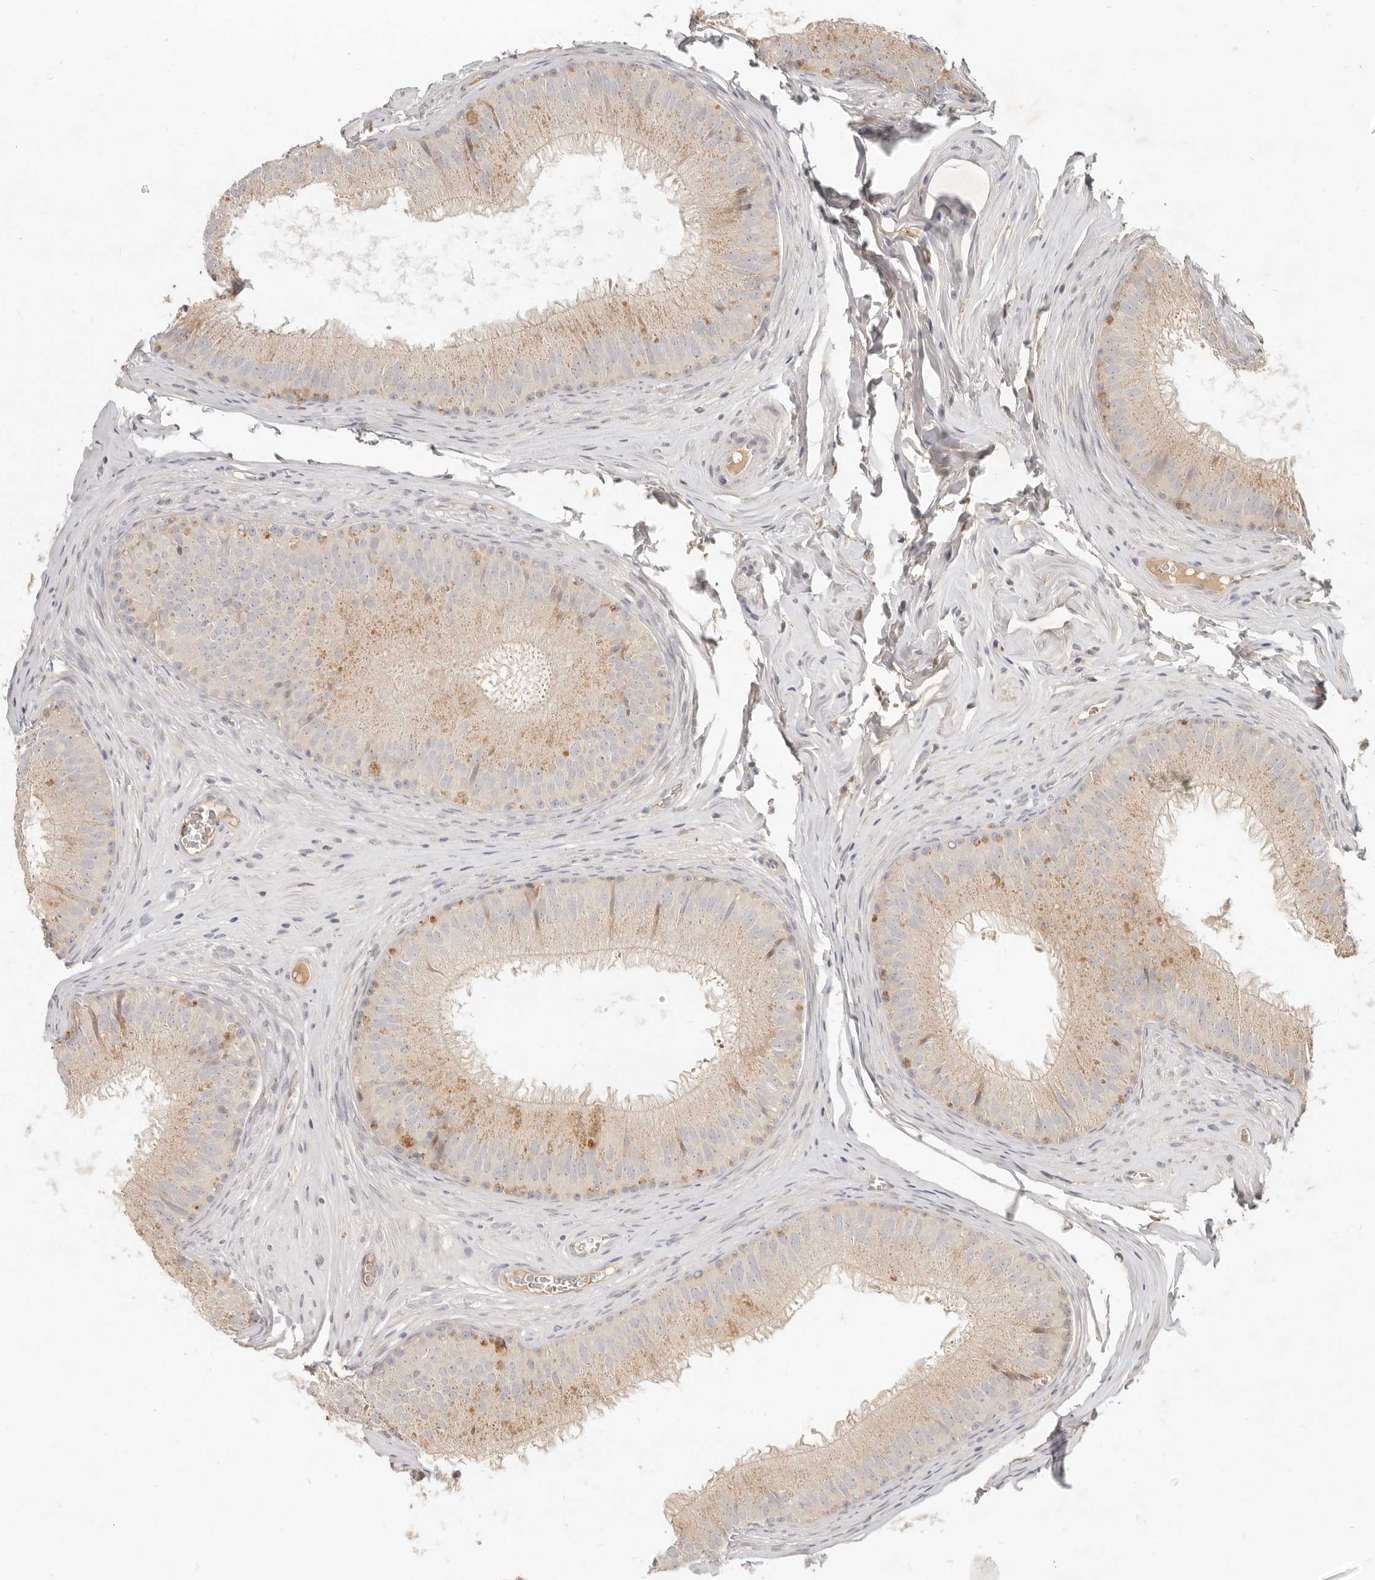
{"staining": {"intensity": "weak", "quantity": ">75%", "location": "cytoplasmic/membranous"}, "tissue": "epididymis", "cell_type": "Glandular cells", "image_type": "normal", "snomed": [{"axis": "morphology", "description": "Normal tissue, NOS"}, {"axis": "topography", "description": "Epididymis"}], "caption": "This image reveals benign epididymis stained with IHC to label a protein in brown. The cytoplasmic/membranous of glandular cells show weak positivity for the protein. Nuclei are counter-stained blue.", "gene": "UBXN11", "patient": {"sex": "male", "age": 32}}